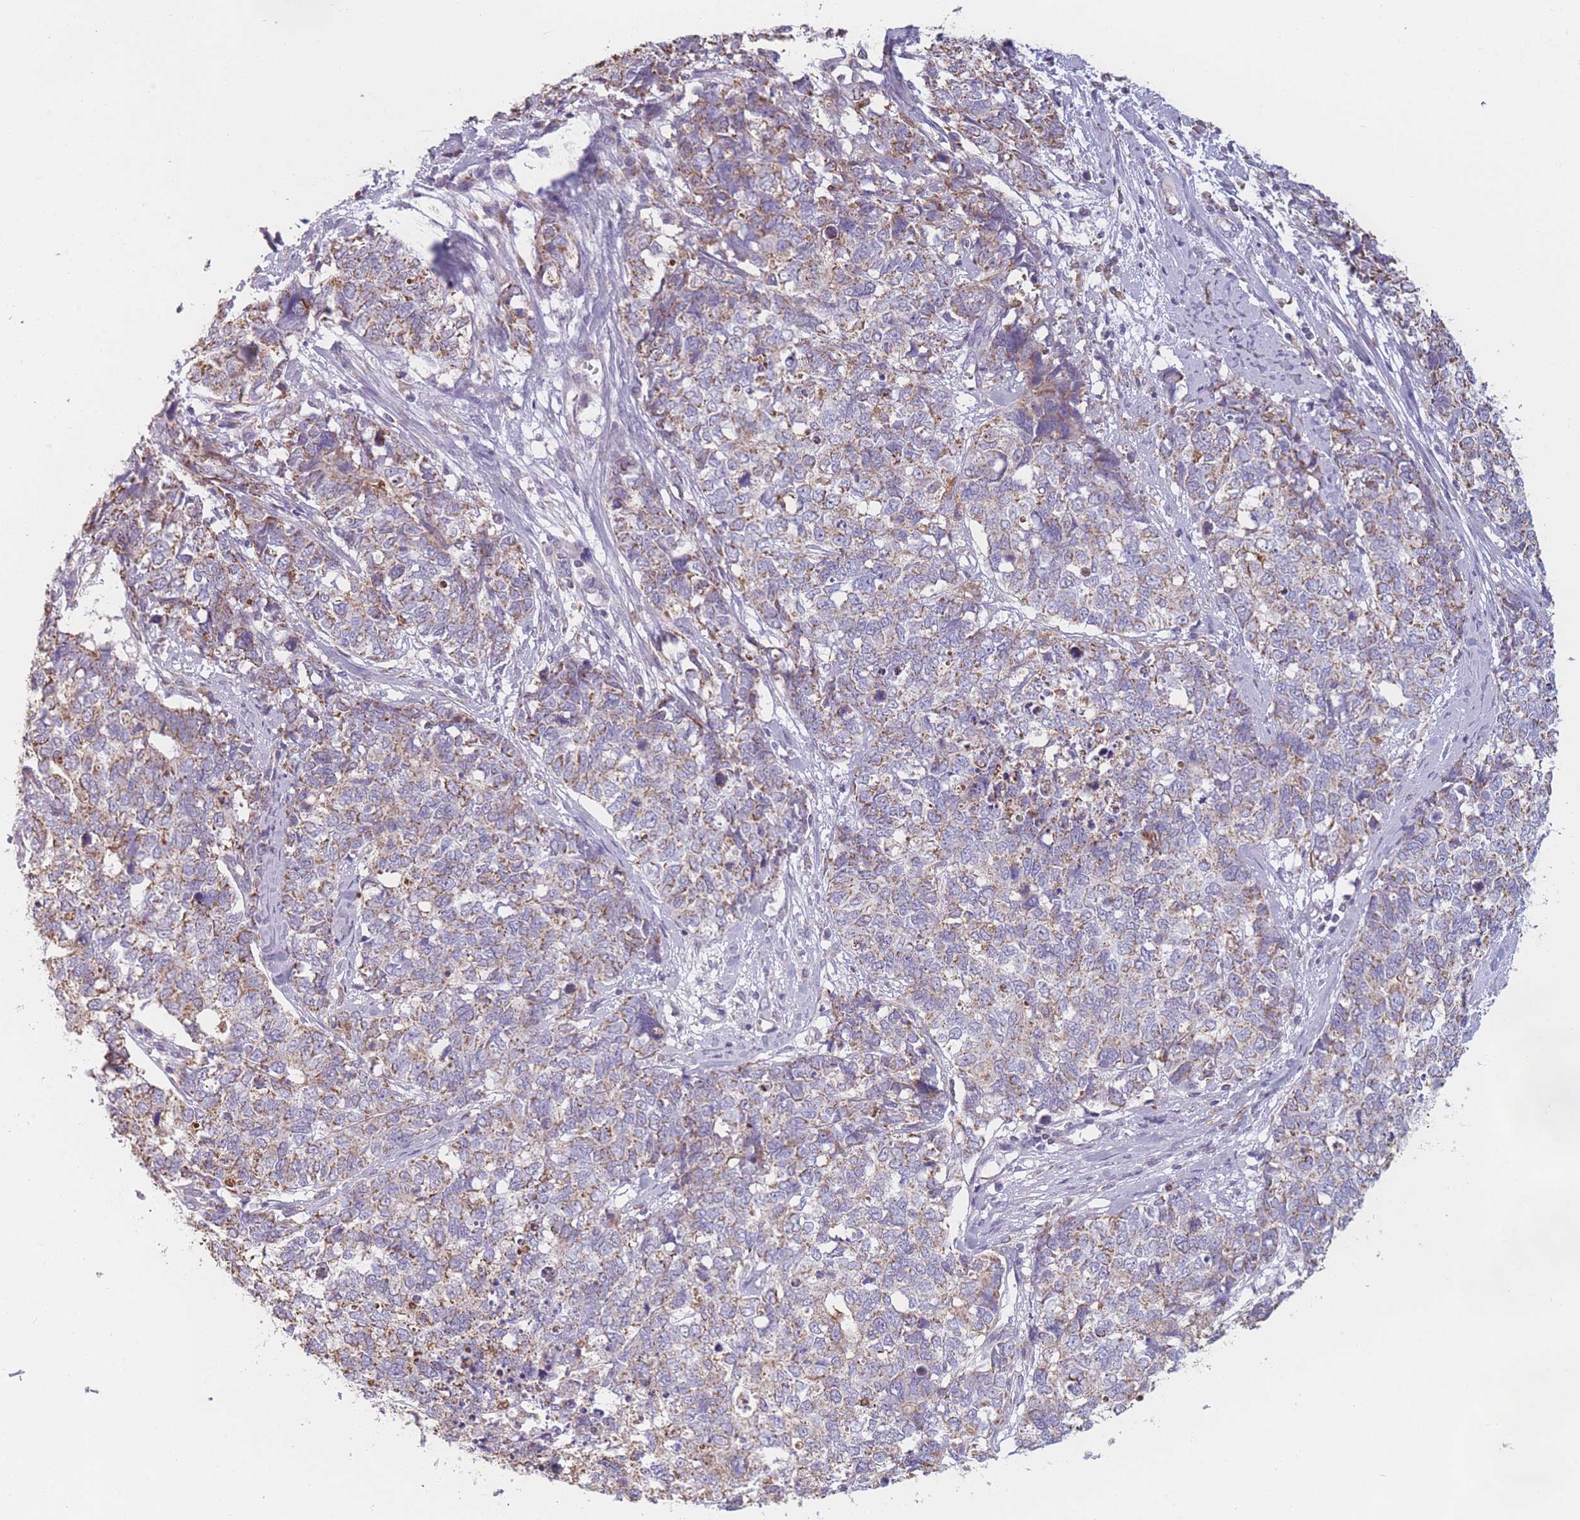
{"staining": {"intensity": "moderate", "quantity": "25%-75%", "location": "cytoplasmic/membranous"}, "tissue": "cervical cancer", "cell_type": "Tumor cells", "image_type": "cancer", "snomed": [{"axis": "morphology", "description": "Squamous cell carcinoma, NOS"}, {"axis": "topography", "description": "Cervix"}], "caption": "Protein expression analysis of human cervical cancer reveals moderate cytoplasmic/membranous expression in approximately 25%-75% of tumor cells. (DAB (3,3'-diaminobenzidine) IHC with brightfield microscopy, high magnification).", "gene": "PRAM1", "patient": {"sex": "female", "age": 63}}